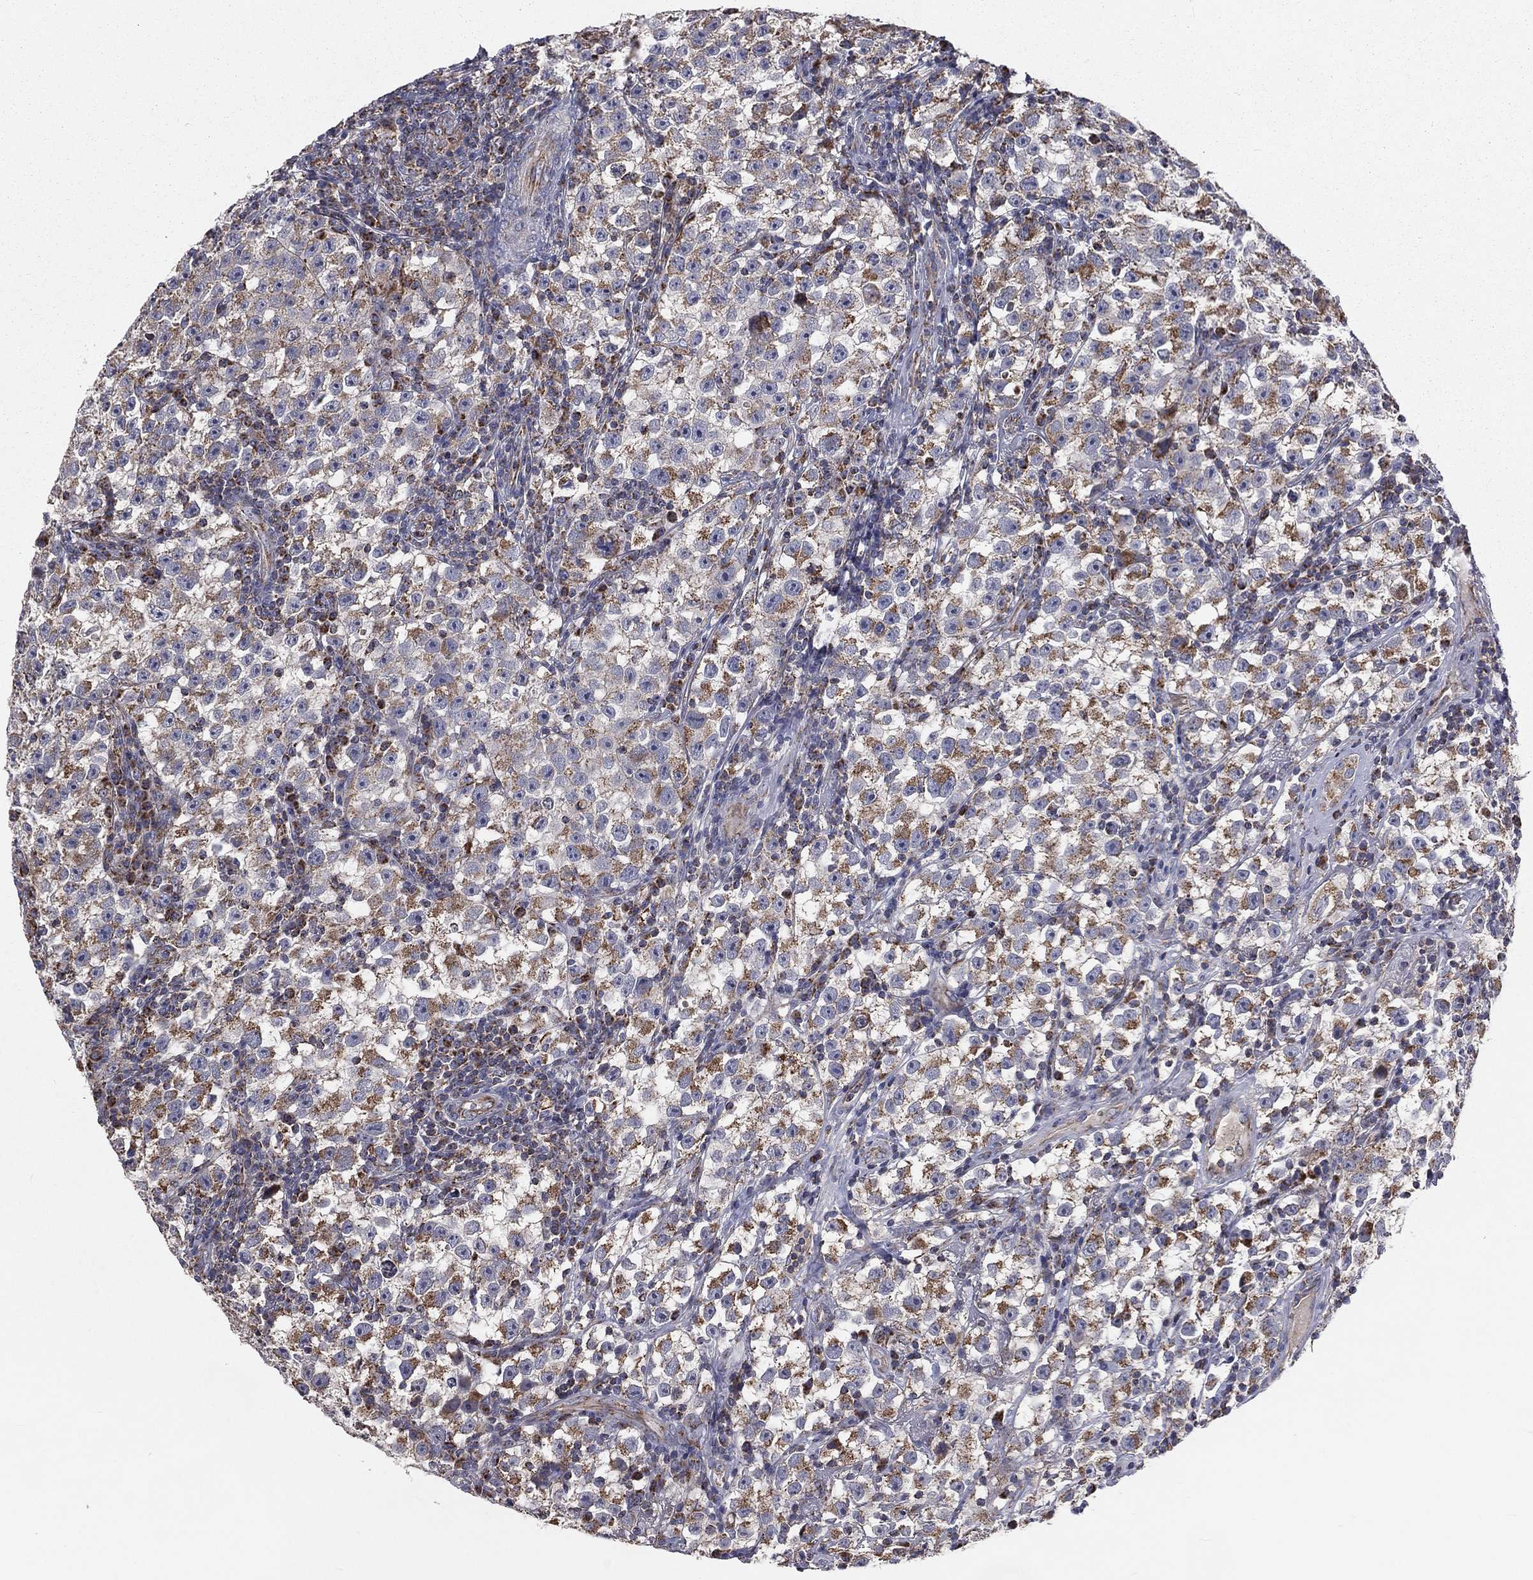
{"staining": {"intensity": "moderate", "quantity": "25%-75%", "location": "cytoplasmic/membranous"}, "tissue": "testis cancer", "cell_type": "Tumor cells", "image_type": "cancer", "snomed": [{"axis": "morphology", "description": "Seminoma, NOS"}, {"axis": "topography", "description": "Testis"}], "caption": "Protein staining of testis seminoma tissue demonstrates moderate cytoplasmic/membranous expression in about 25%-75% of tumor cells. The staining was performed using DAB (3,3'-diaminobenzidine), with brown indicating positive protein expression. Nuclei are stained blue with hematoxylin.", "gene": "GPD1", "patient": {"sex": "male", "age": 22}}